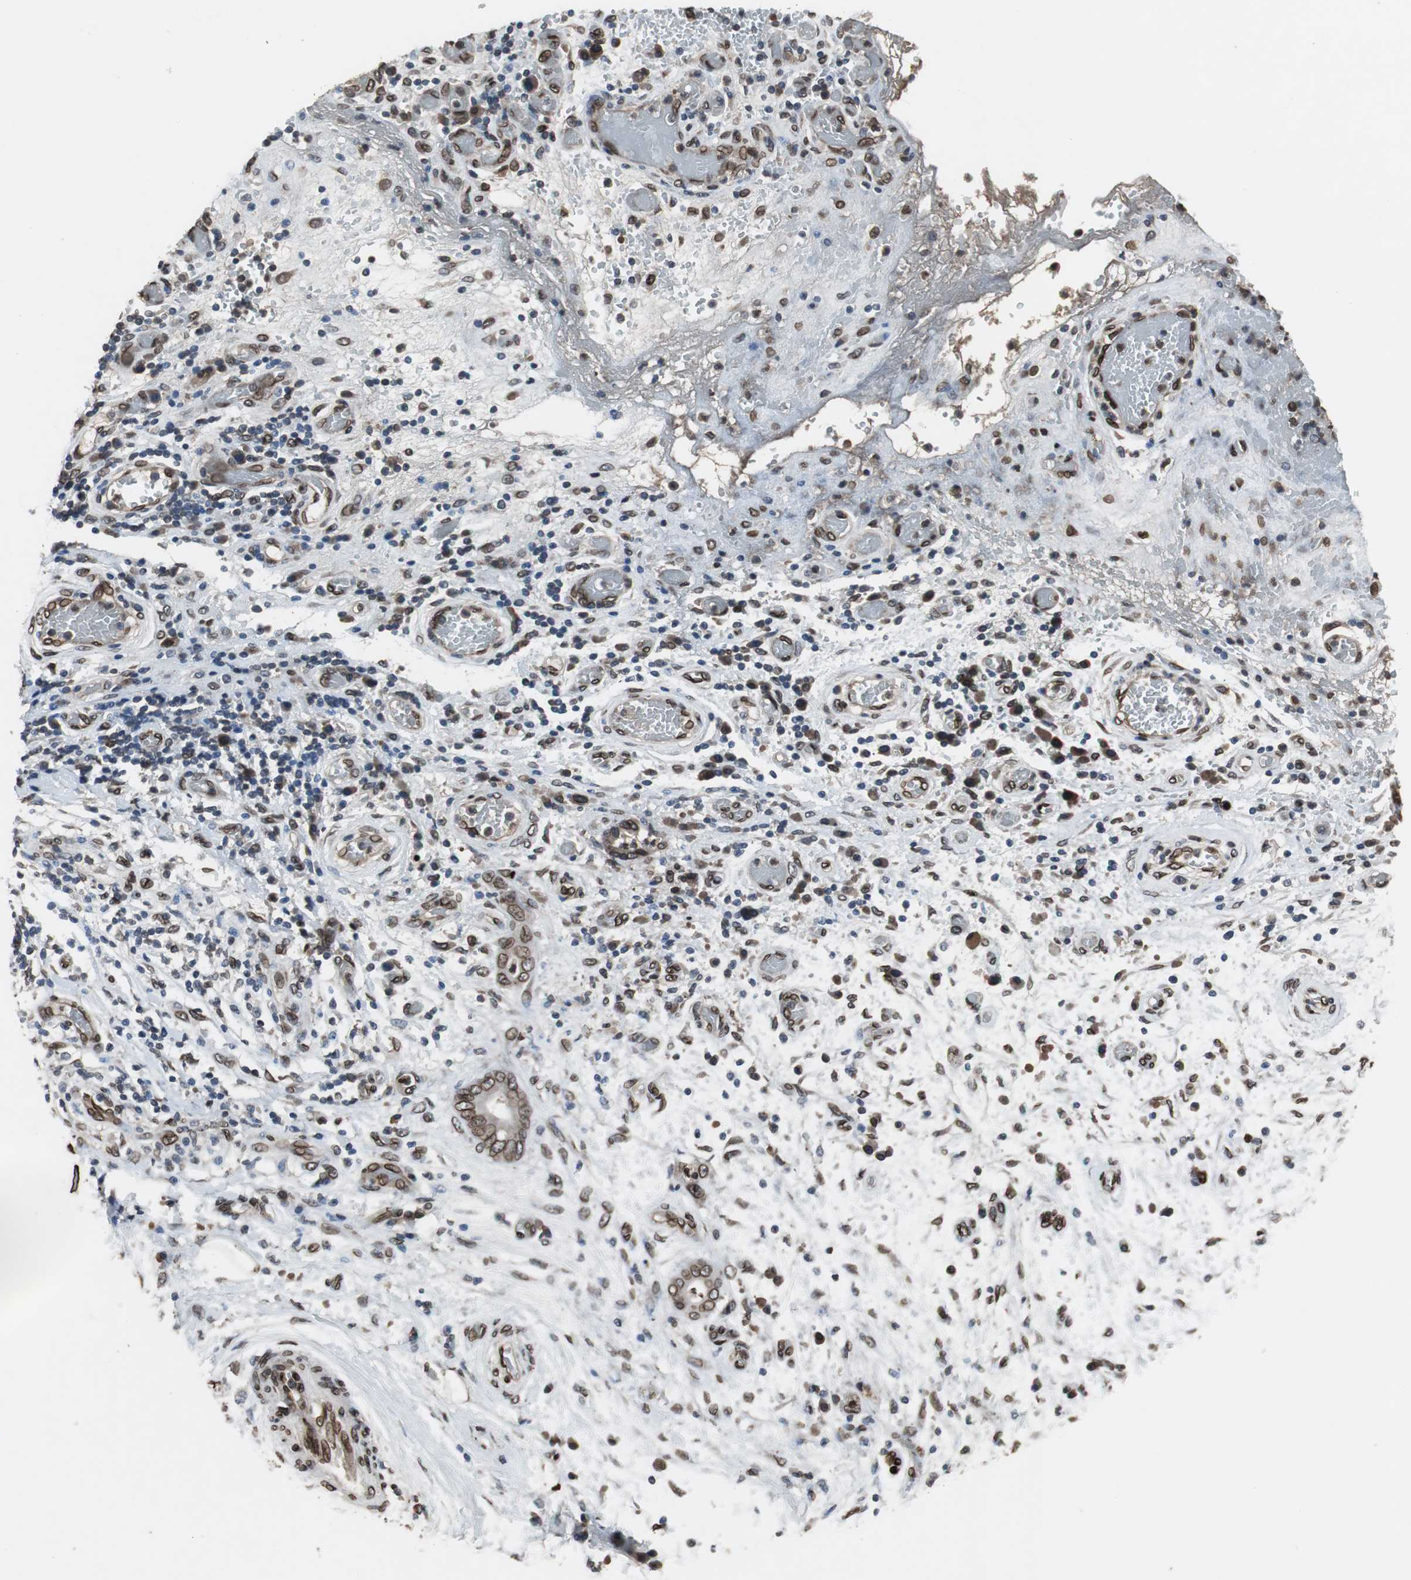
{"staining": {"intensity": "strong", "quantity": ">75%", "location": "cytoplasmic/membranous,nuclear"}, "tissue": "stomach cancer", "cell_type": "Tumor cells", "image_type": "cancer", "snomed": [{"axis": "morphology", "description": "Adenocarcinoma, NOS"}, {"axis": "topography", "description": "Stomach"}], "caption": "Immunohistochemical staining of stomach cancer exhibits strong cytoplasmic/membranous and nuclear protein expression in approximately >75% of tumor cells.", "gene": "LMNA", "patient": {"sex": "female", "age": 73}}